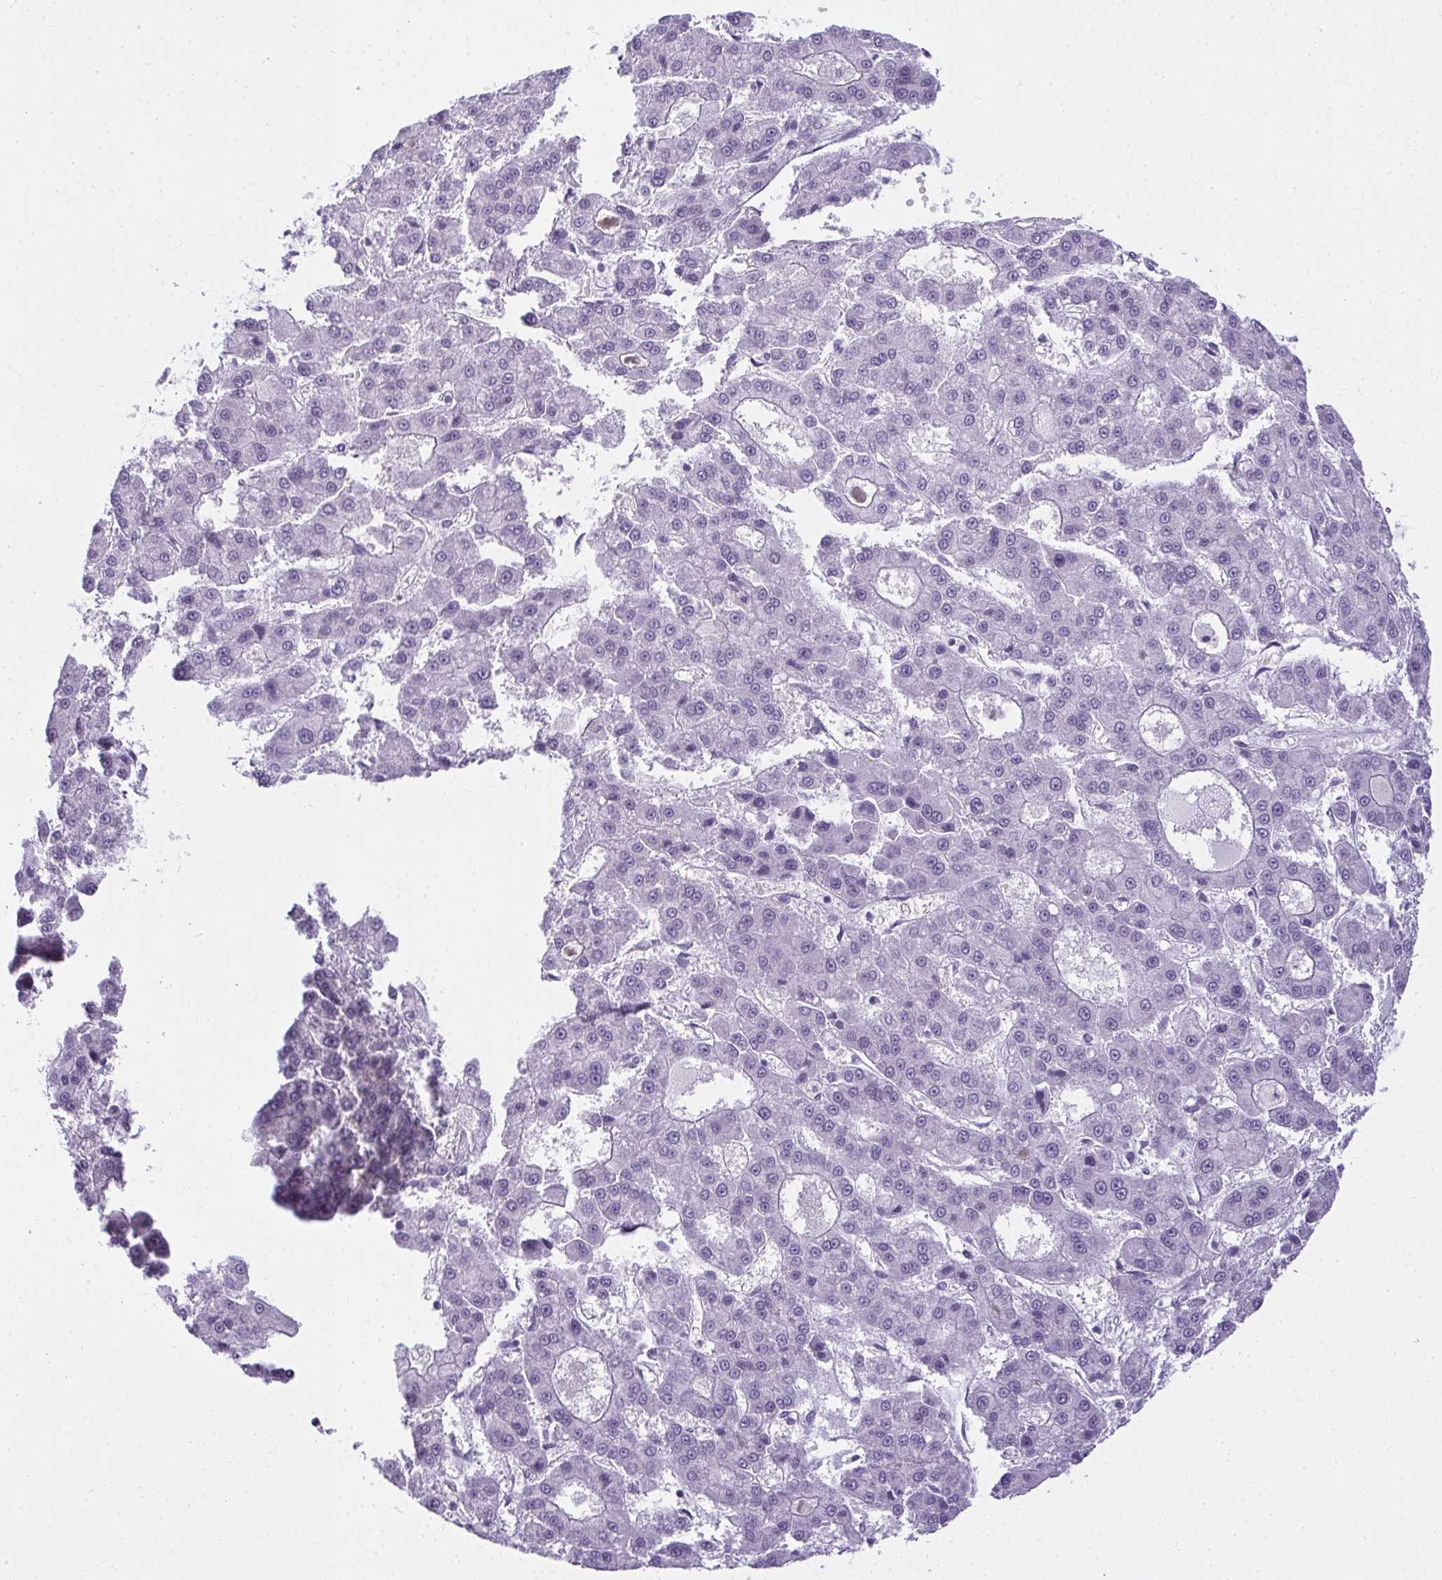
{"staining": {"intensity": "negative", "quantity": "none", "location": "none"}, "tissue": "liver cancer", "cell_type": "Tumor cells", "image_type": "cancer", "snomed": [{"axis": "morphology", "description": "Carcinoma, Hepatocellular, NOS"}, {"axis": "topography", "description": "Liver"}], "caption": "Immunohistochemistry of liver cancer (hepatocellular carcinoma) shows no positivity in tumor cells.", "gene": "PLA2G1B", "patient": {"sex": "male", "age": 70}}